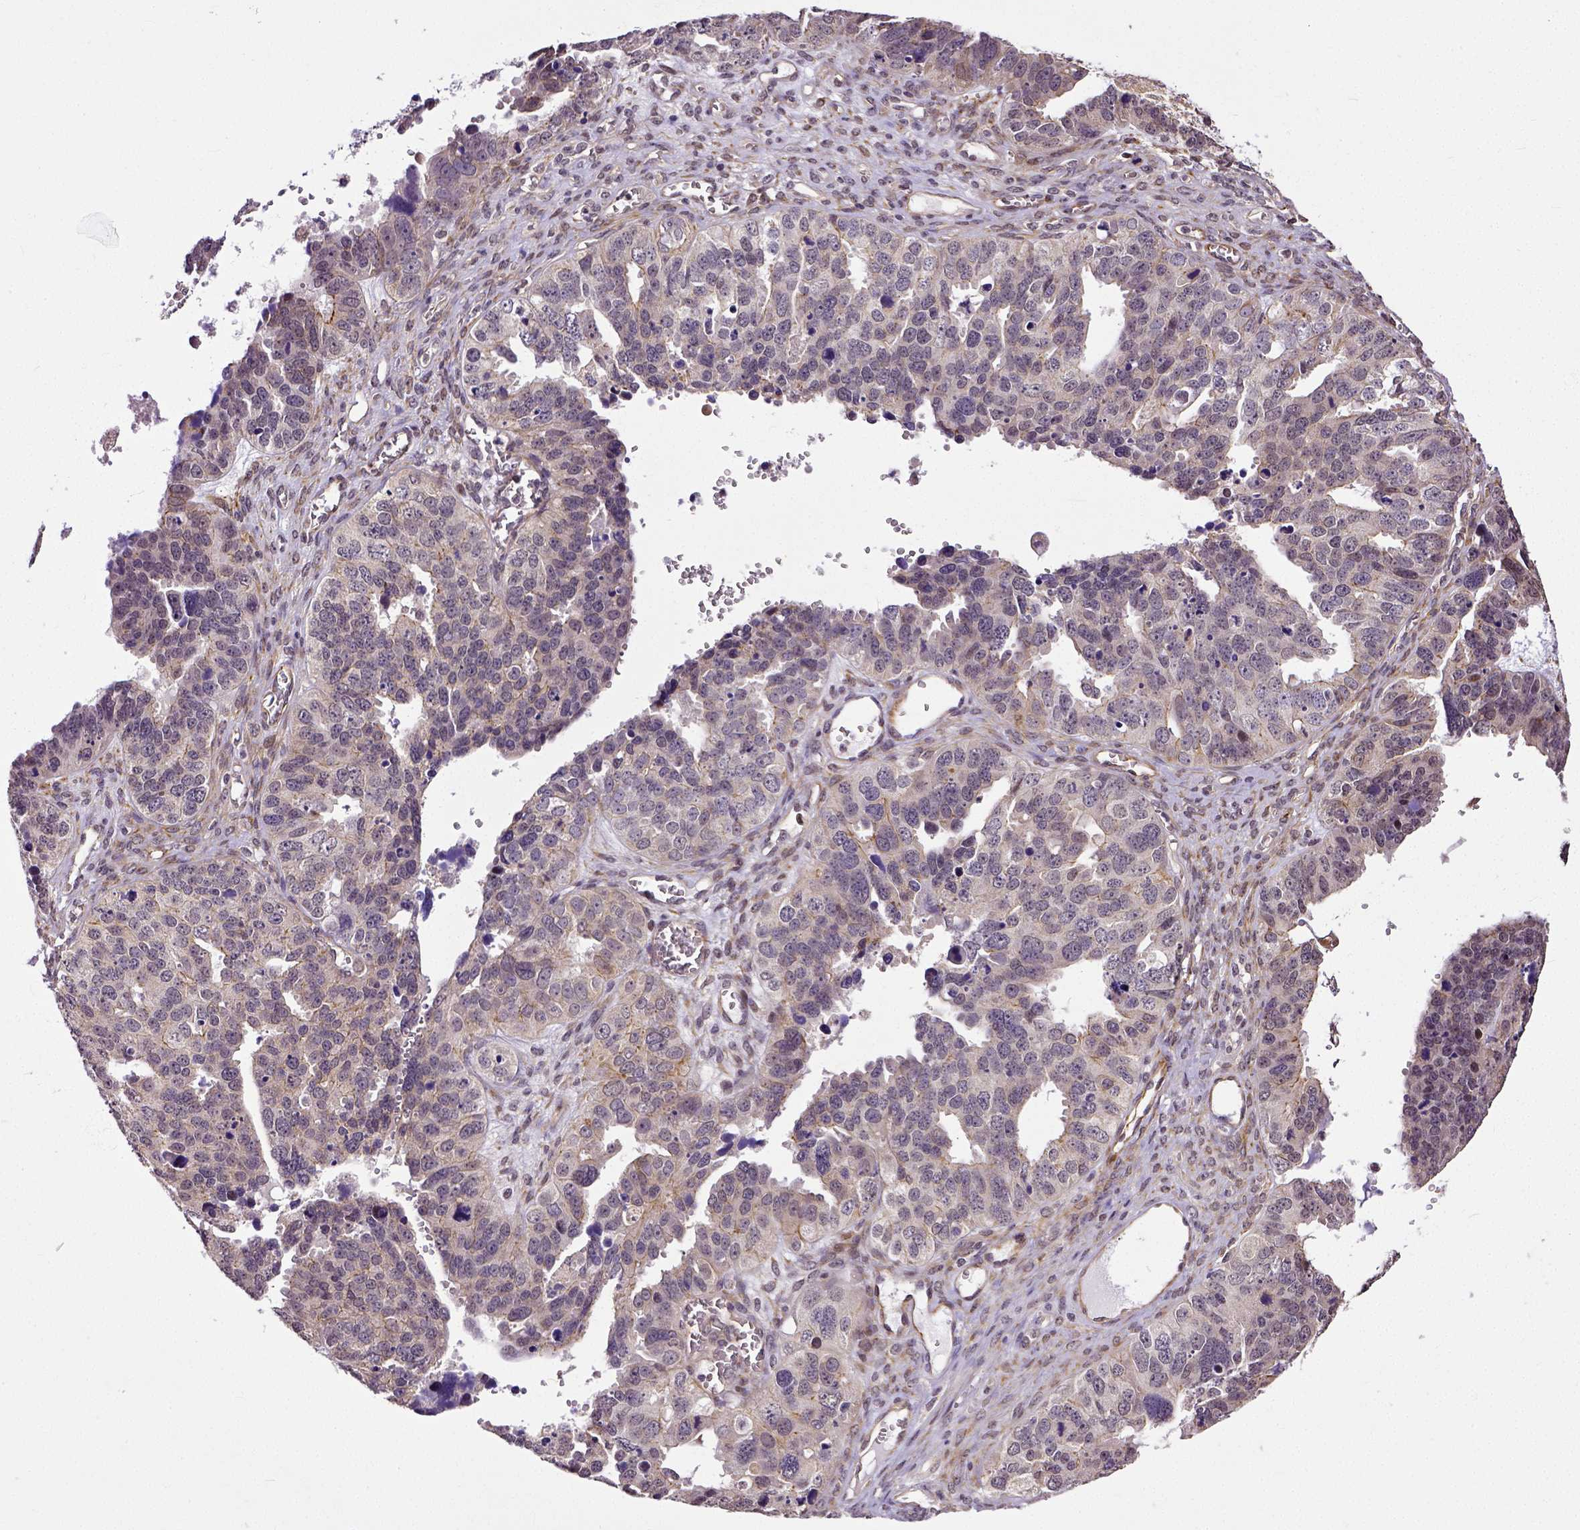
{"staining": {"intensity": "negative", "quantity": "none", "location": "none"}, "tissue": "ovarian cancer", "cell_type": "Tumor cells", "image_type": "cancer", "snomed": [{"axis": "morphology", "description": "Cystadenocarcinoma, serous, NOS"}, {"axis": "topography", "description": "Ovary"}], "caption": "This photomicrograph is of ovarian cancer stained with immunohistochemistry to label a protein in brown with the nuclei are counter-stained blue. There is no positivity in tumor cells. (Immunohistochemistry, brightfield microscopy, high magnification).", "gene": "DICER1", "patient": {"sex": "female", "age": 76}}